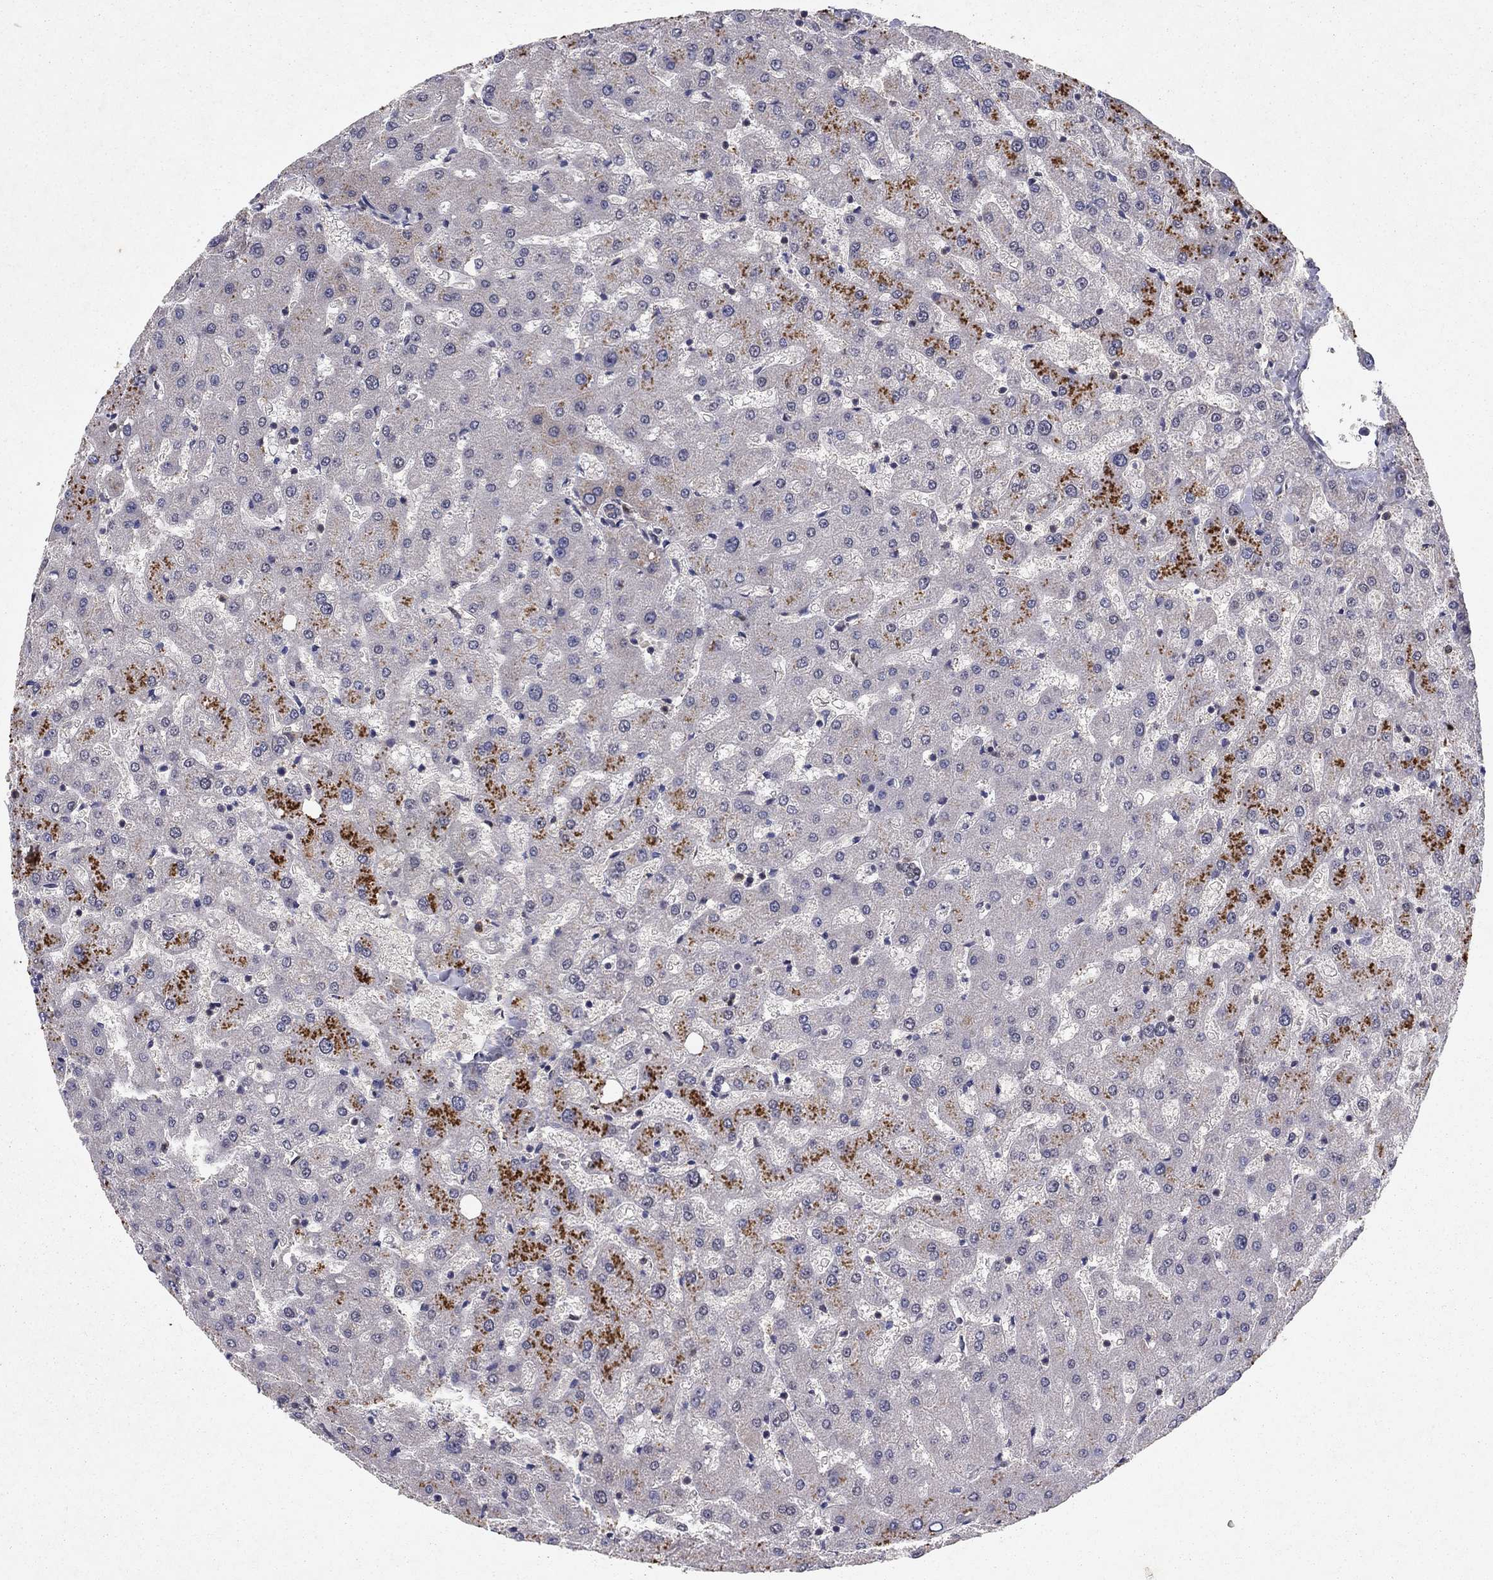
{"staining": {"intensity": "negative", "quantity": "none", "location": "none"}, "tissue": "liver", "cell_type": "Cholangiocytes", "image_type": "normal", "snomed": [{"axis": "morphology", "description": "Normal tissue, NOS"}, {"axis": "topography", "description": "Liver"}], "caption": "Immunohistochemistry (IHC) of unremarkable human liver displays no expression in cholangiocytes.", "gene": "CRTC1", "patient": {"sex": "female", "age": 50}}